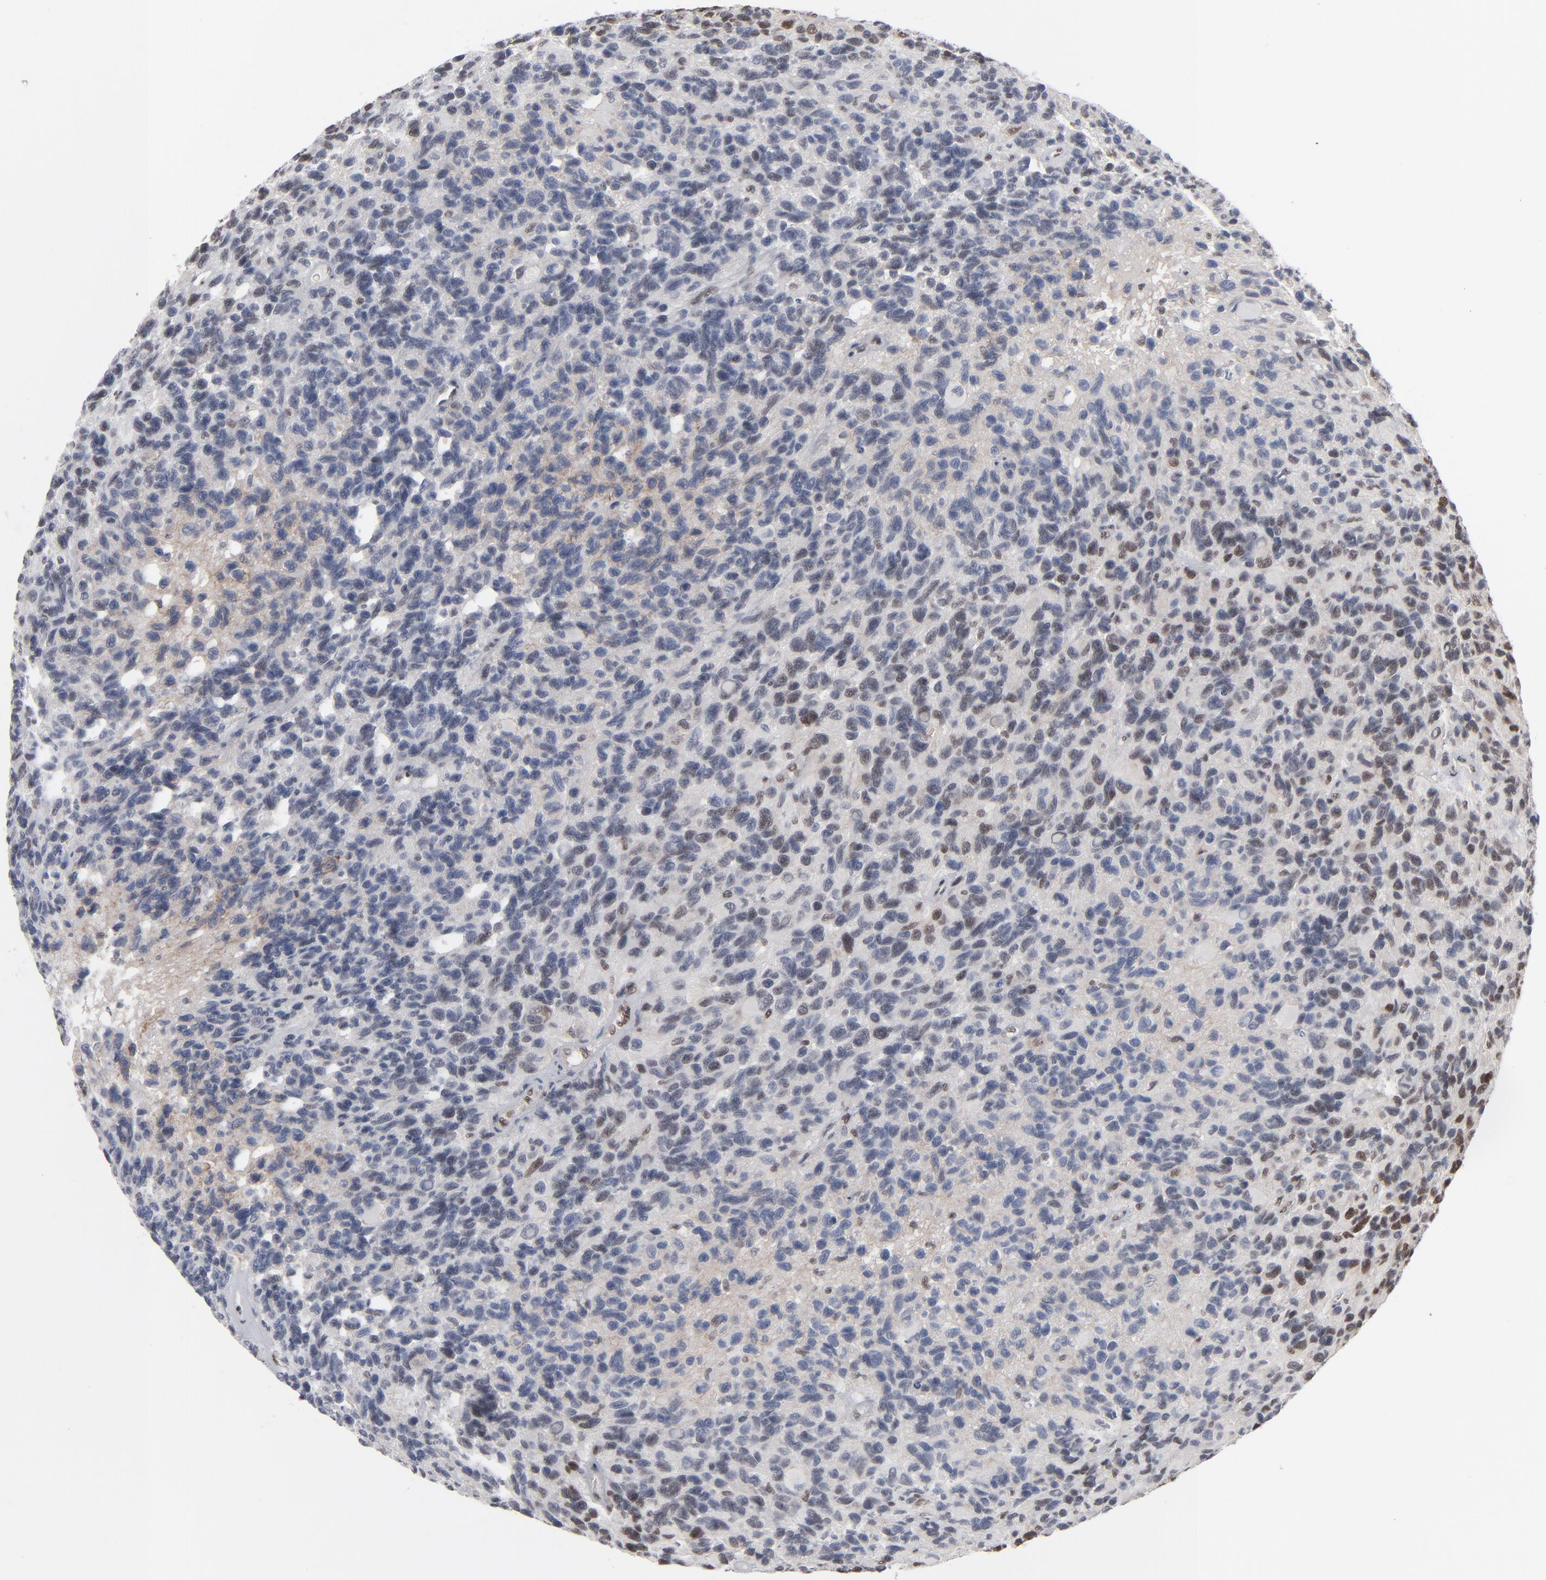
{"staining": {"intensity": "weak", "quantity": "<25%", "location": "nuclear"}, "tissue": "glioma", "cell_type": "Tumor cells", "image_type": "cancer", "snomed": [{"axis": "morphology", "description": "Glioma, malignant, High grade"}, {"axis": "topography", "description": "Brain"}], "caption": "IHC of malignant glioma (high-grade) reveals no expression in tumor cells.", "gene": "IRF9", "patient": {"sex": "male", "age": 77}}